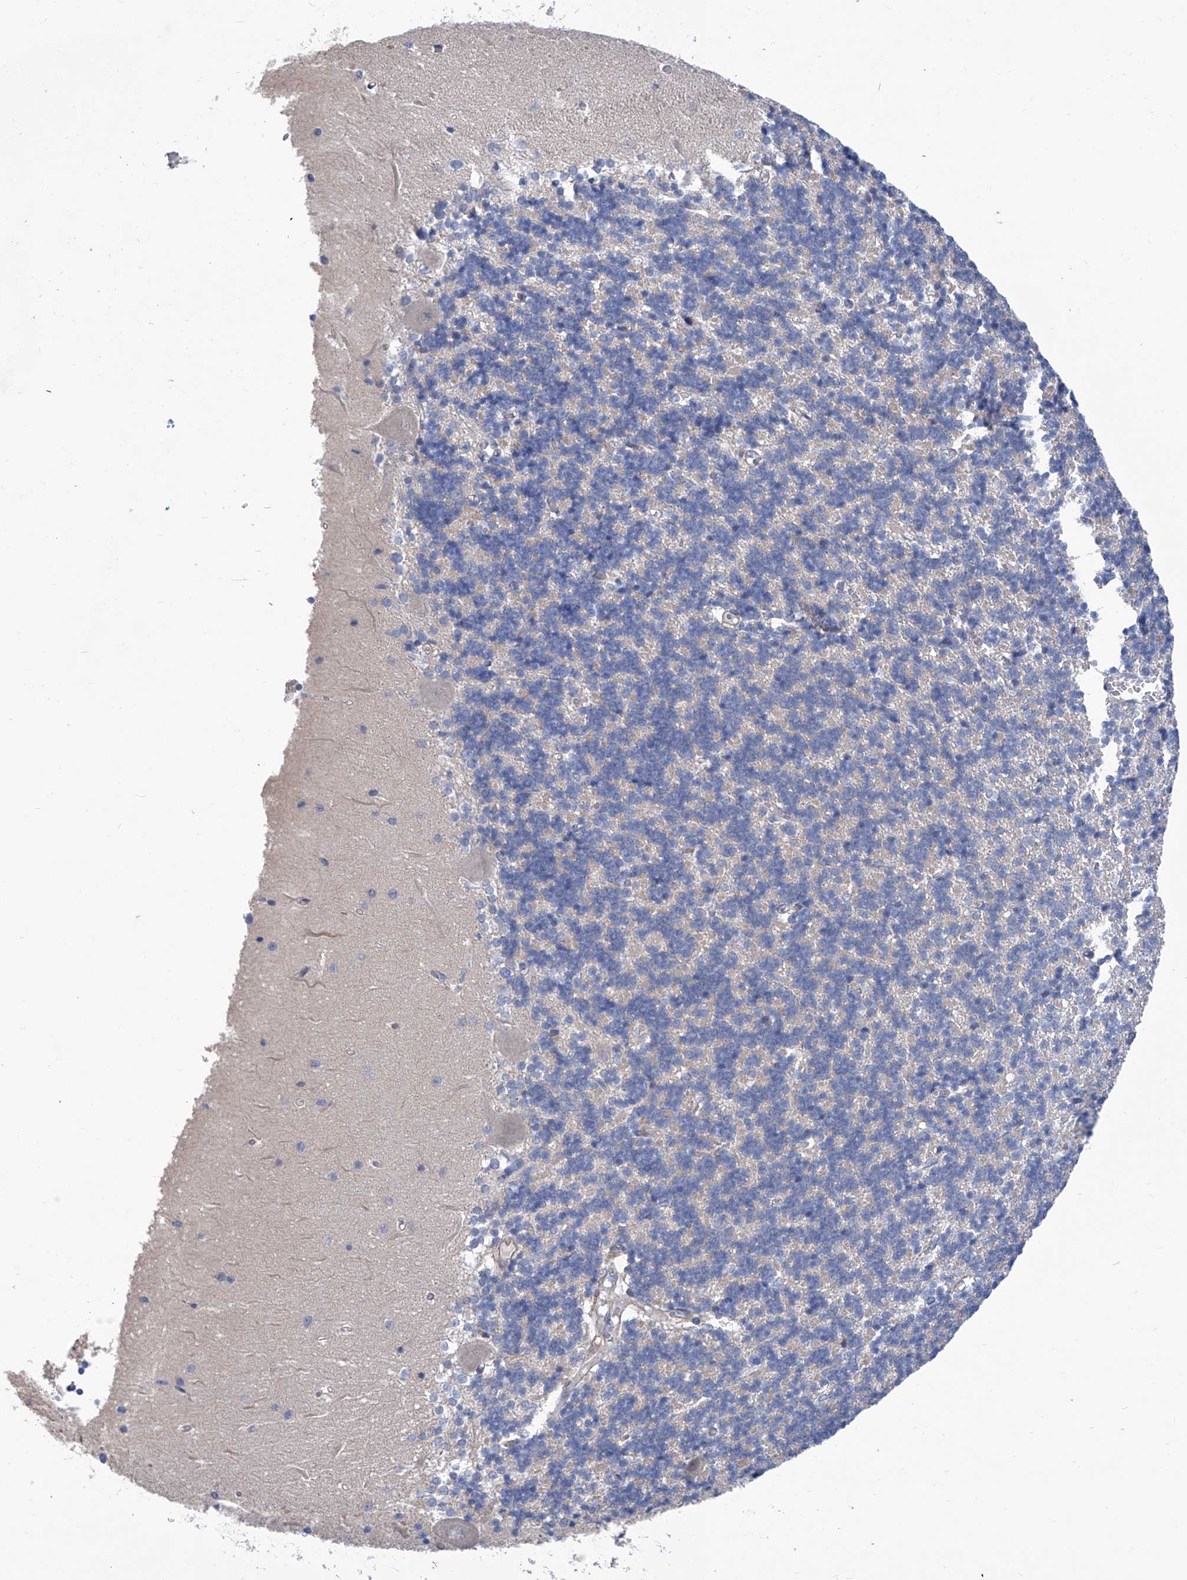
{"staining": {"intensity": "negative", "quantity": "none", "location": "none"}, "tissue": "cerebellum", "cell_type": "Cells in granular layer", "image_type": "normal", "snomed": [{"axis": "morphology", "description": "Normal tissue, NOS"}, {"axis": "topography", "description": "Cerebellum"}], "caption": "Immunohistochemistry image of benign human cerebellum stained for a protein (brown), which displays no expression in cells in granular layer. The staining is performed using DAB (3,3'-diaminobenzidine) brown chromogen with nuclei counter-stained in using hematoxylin.", "gene": "SMS", "patient": {"sex": "male", "age": 37}}